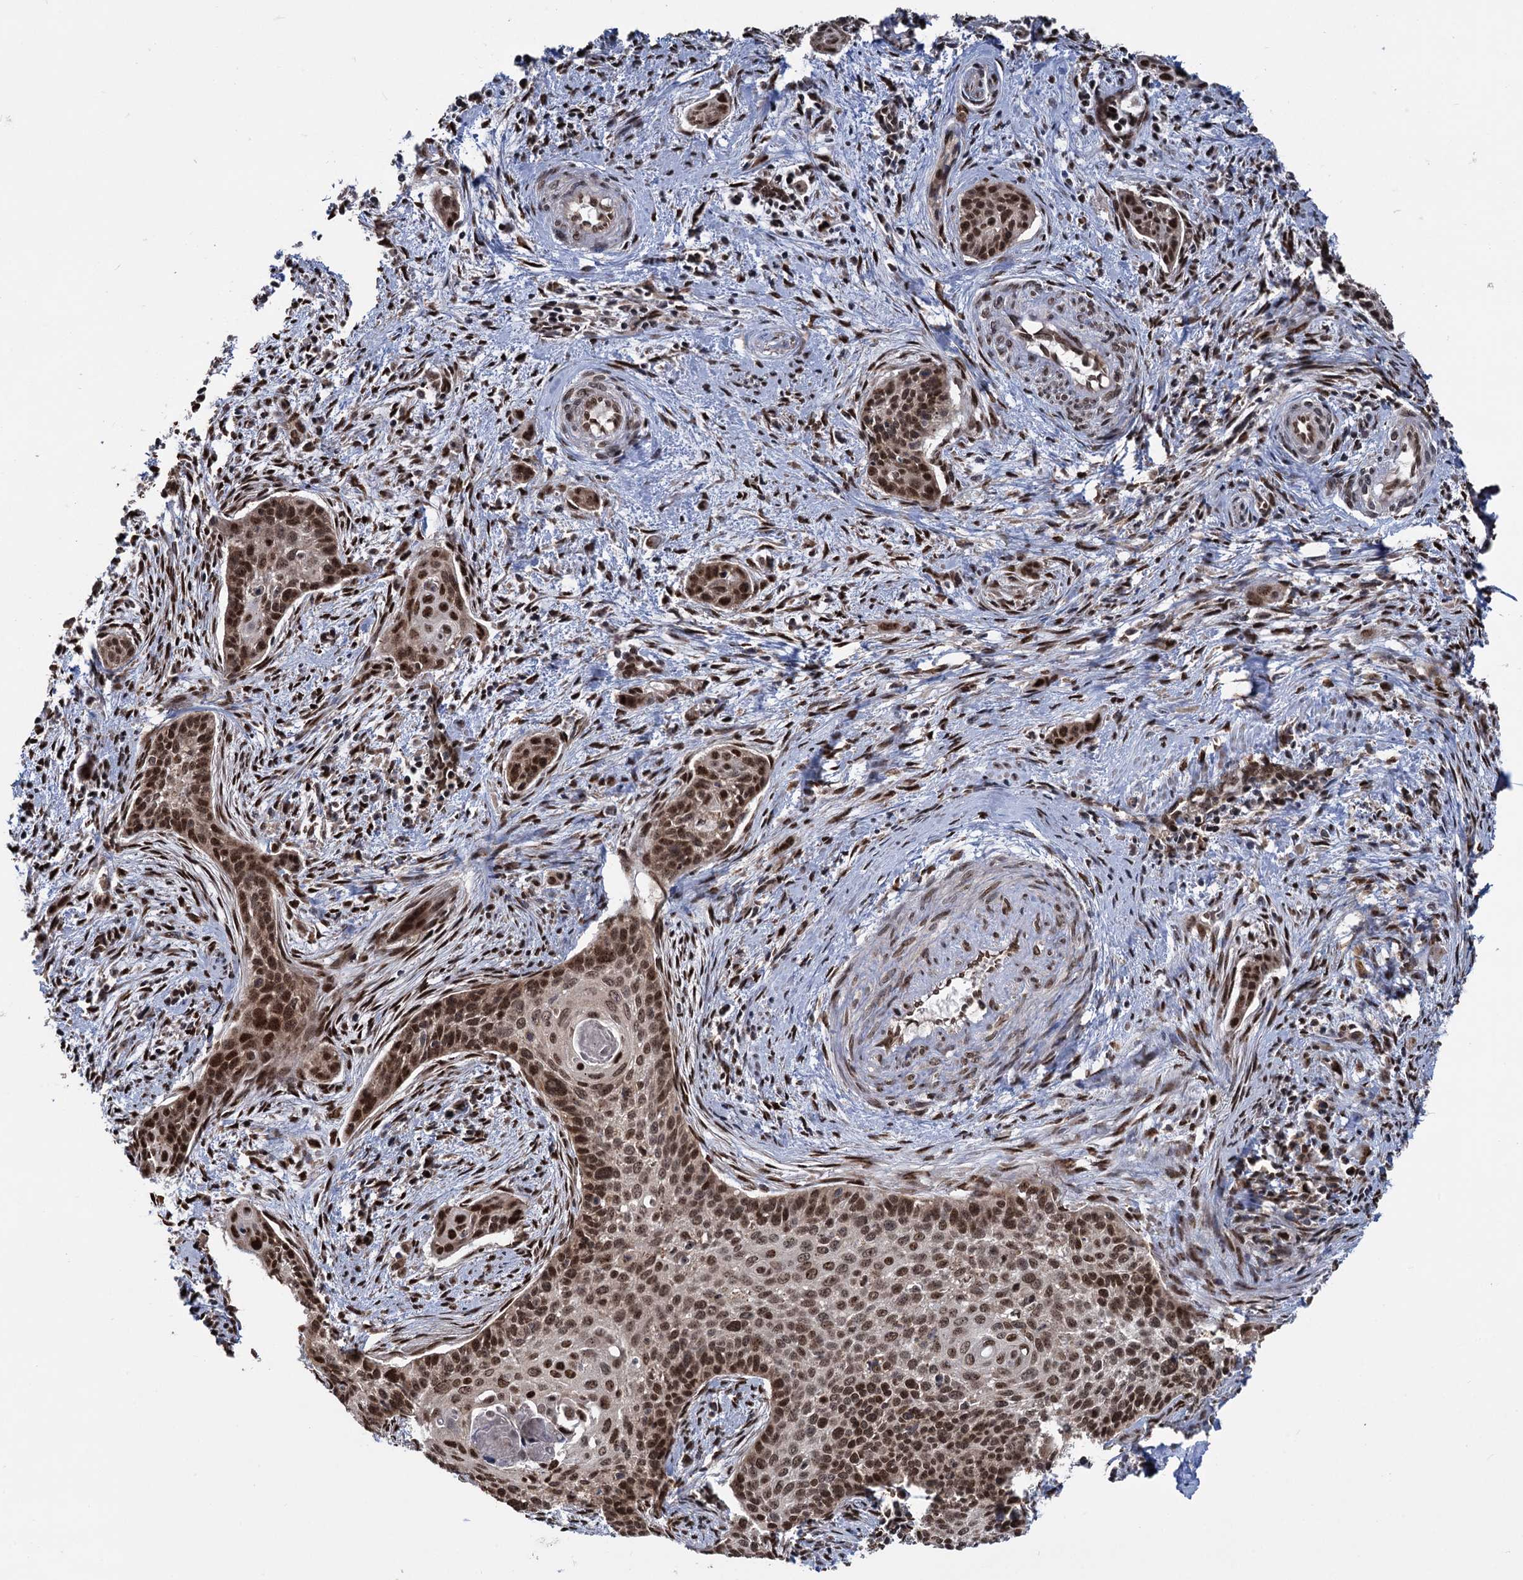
{"staining": {"intensity": "moderate", "quantity": ">75%", "location": "nuclear"}, "tissue": "cervical cancer", "cell_type": "Tumor cells", "image_type": "cancer", "snomed": [{"axis": "morphology", "description": "Squamous cell carcinoma, NOS"}, {"axis": "topography", "description": "Cervix"}], "caption": "A medium amount of moderate nuclear expression is seen in approximately >75% of tumor cells in cervical cancer tissue.", "gene": "MESD", "patient": {"sex": "female", "age": 33}}